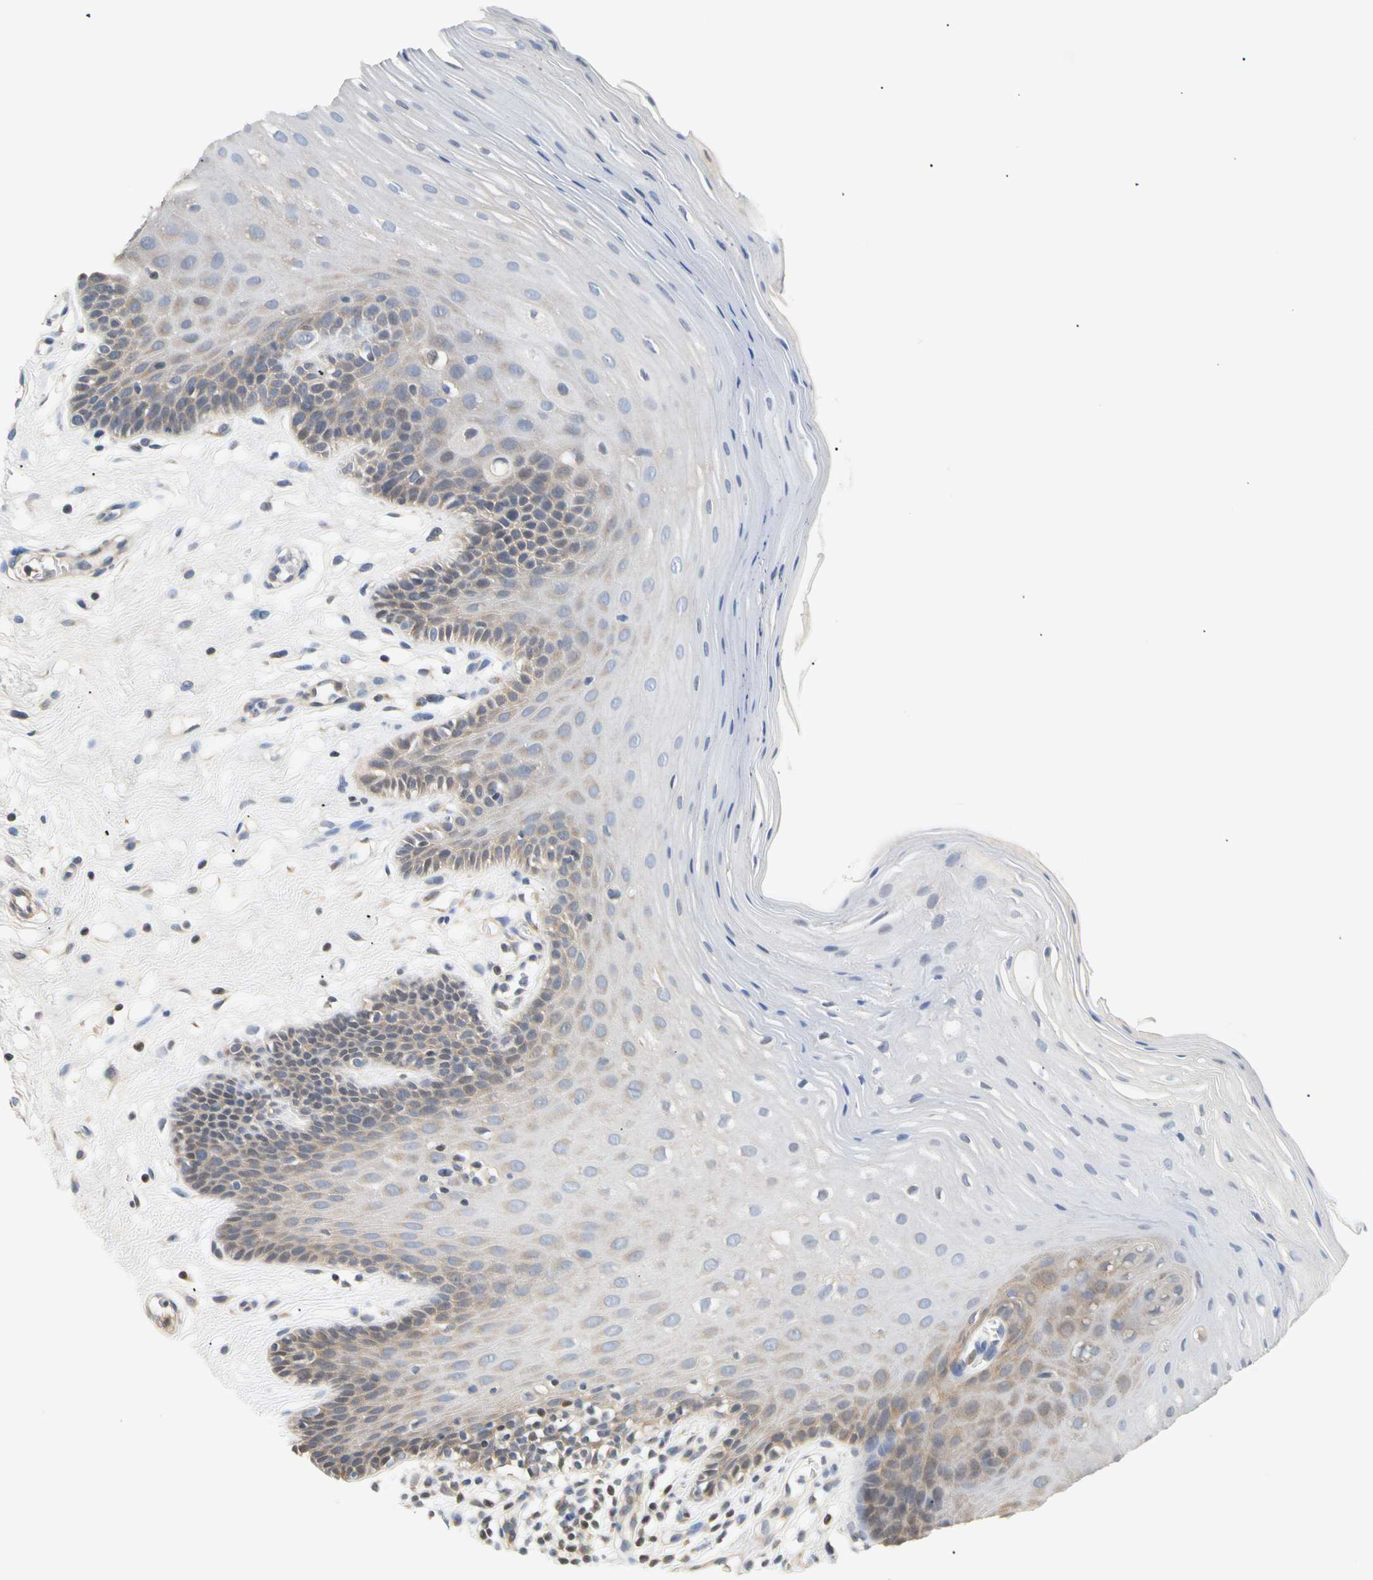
{"staining": {"intensity": "weak", "quantity": "<25%", "location": "cytoplasmic/membranous"}, "tissue": "oral mucosa", "cell_type": "Squamous epithelial cells", "image_type": "normal", "snomed": [{"axis": "morphology", "description": "Normal tissue, NOS"}, {"axis": "morphology", "description": "Squamous cell carcinoma, NOS"}, {"axis": "topography", "description": "Skeletal muscle"}, {"axis": "topography", "description": "Oral tissue"}, {"axis": "topography", "description": "Head-Neck"}], "caption": "Histopathology image shows no significant protein positivity in squamous epithelial cells of unremarkable oral mucosa.", "gene": "SEC23B", "patient": {"sex": "male", "age": 71}}